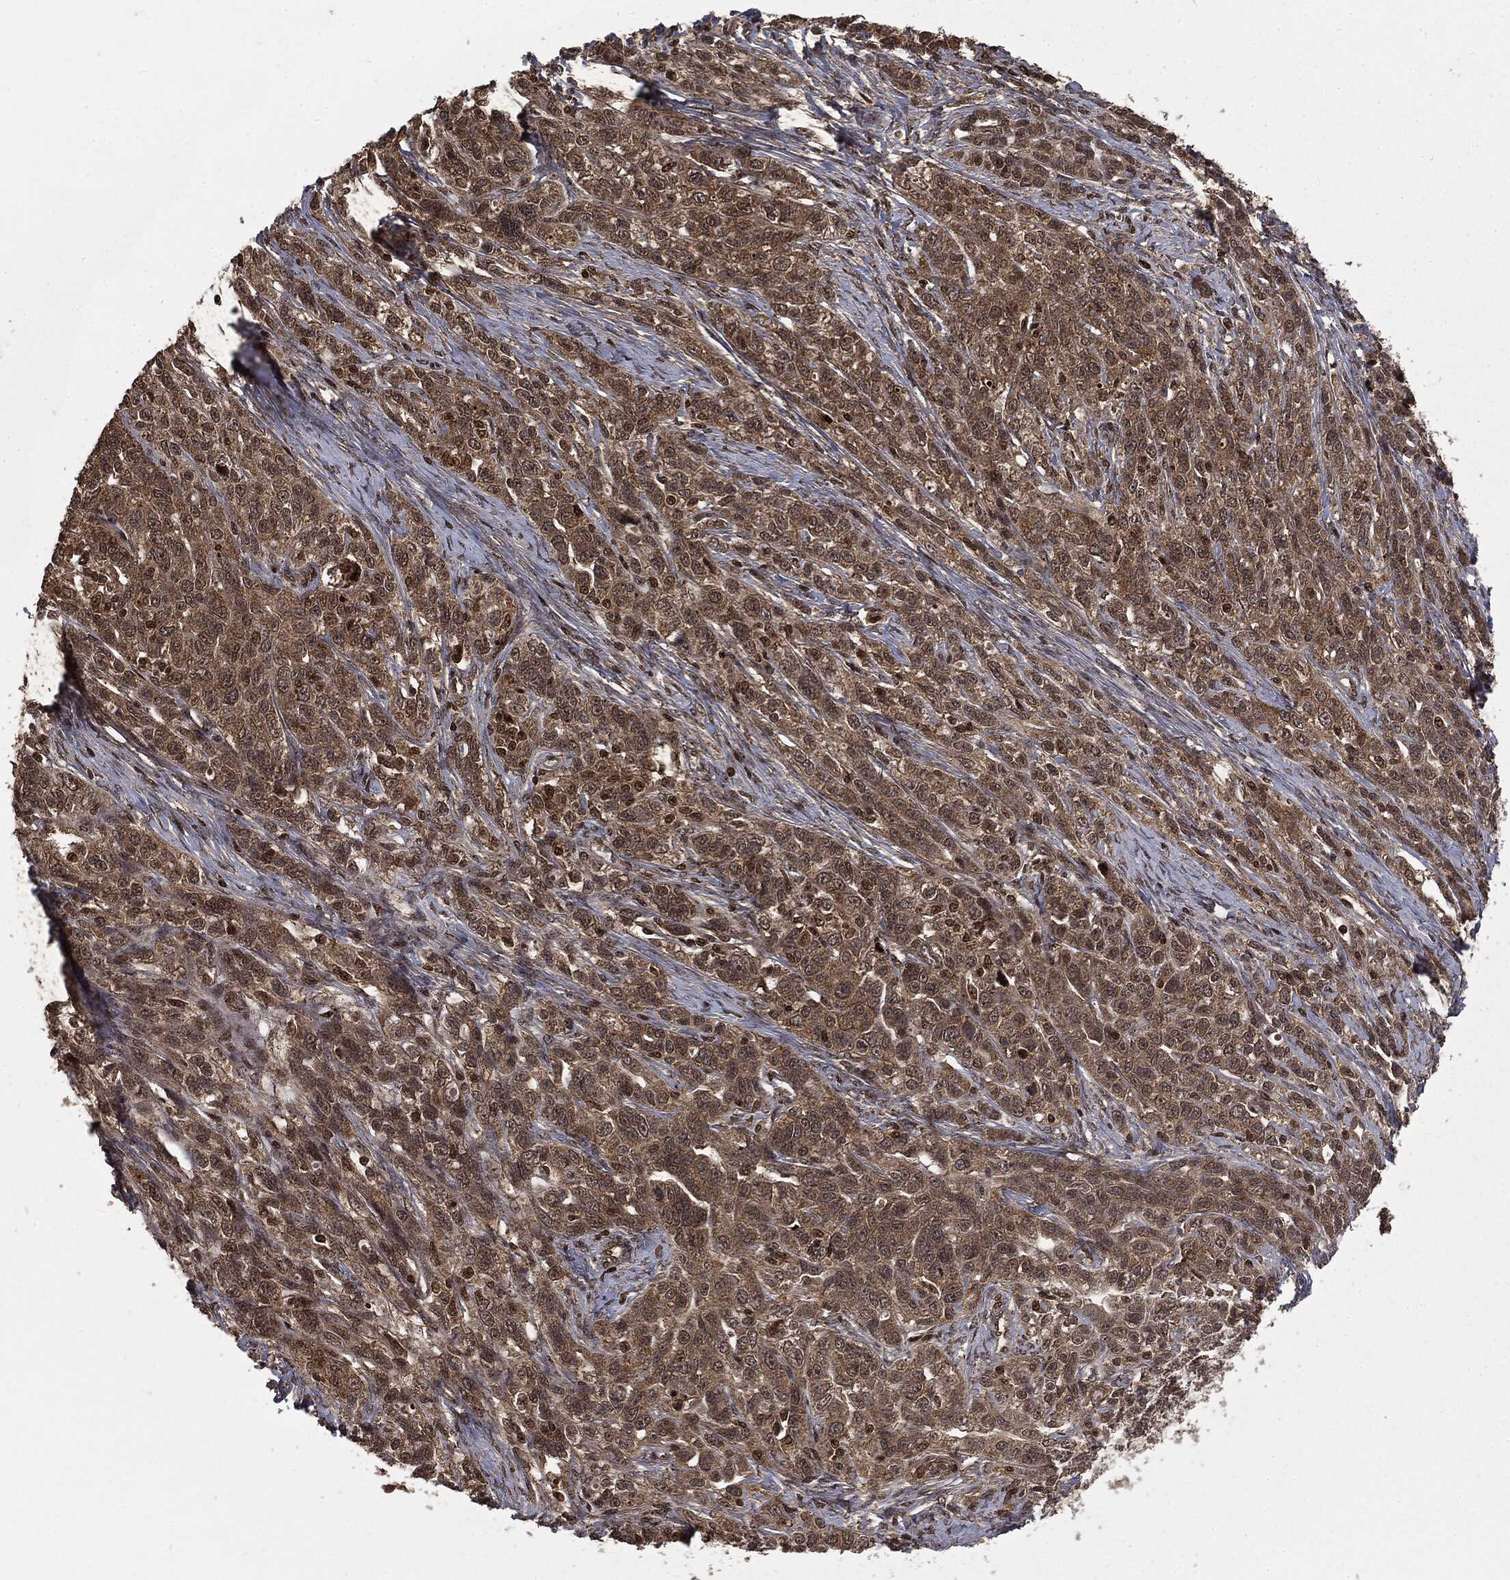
{"staining": {"intensity": "moderate", "quantity": "25%-75%", "location": "cytoplasmic/membranous,nuclear"}, "tissue": "ovarian cancer", "cell_type": "Tumor cells", "image_type": "cancer", "snomed": [{"axis": "morphology", "description": "Cystadenocarcinoma, serous, NOS"}, {"axis": "topography", "description": "Ovary"}], "caption": "Immunohistochemistry (IHC) histopathology image of neoplastic tissue: ovarian cancer stained using immunohistochemistry (IHC) demonstrates medium levels of moderate protein expression localized specifically in the cytoplasmic/membranous and nuclear of tumor cells, appearing as a cytoplasmic/membranous and nuclear brown color.", "gene": "CTDP1", "patient": {"sex": "female", "age": 71}}